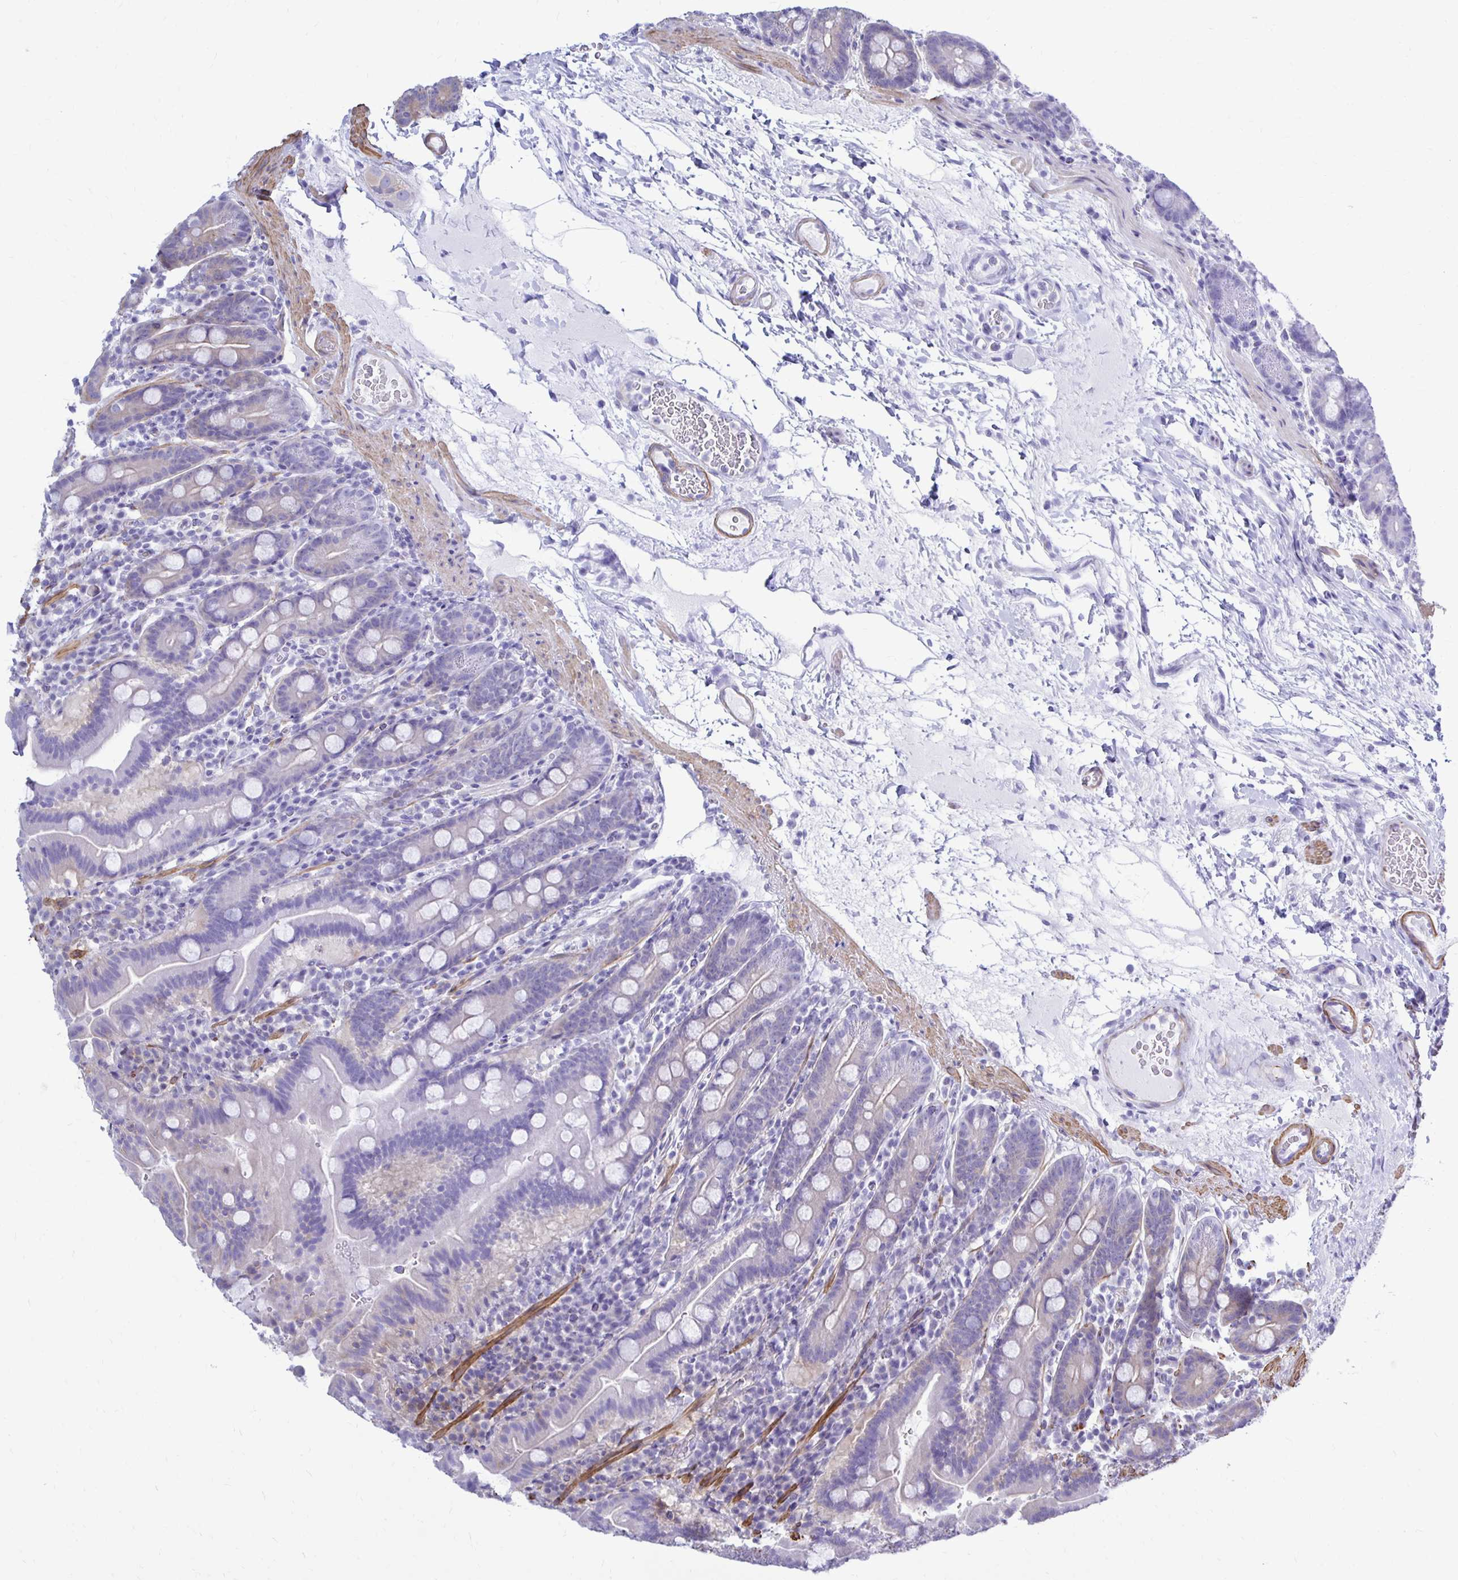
{"staining": {"intensity": "weak", "quantity": "<25%", "location": "cytoplasmic/membranous"}, "tissue": "small intestine", "cell_type": "Glandular cells", "image_type": "normal", "snomed": [{"axis": "morphology", "description": "Normal tissue, NOS"}, {"axis": "topography", "description": "Small intestine"}], "caption": "Glandular cells are negative for brown protein staining in unremarkable small intestine. (DAB immunohistochemistry with hematoxylin counter stain).", "gene": "CTPS1", "patient": {"sex": "male", "age": 26}}